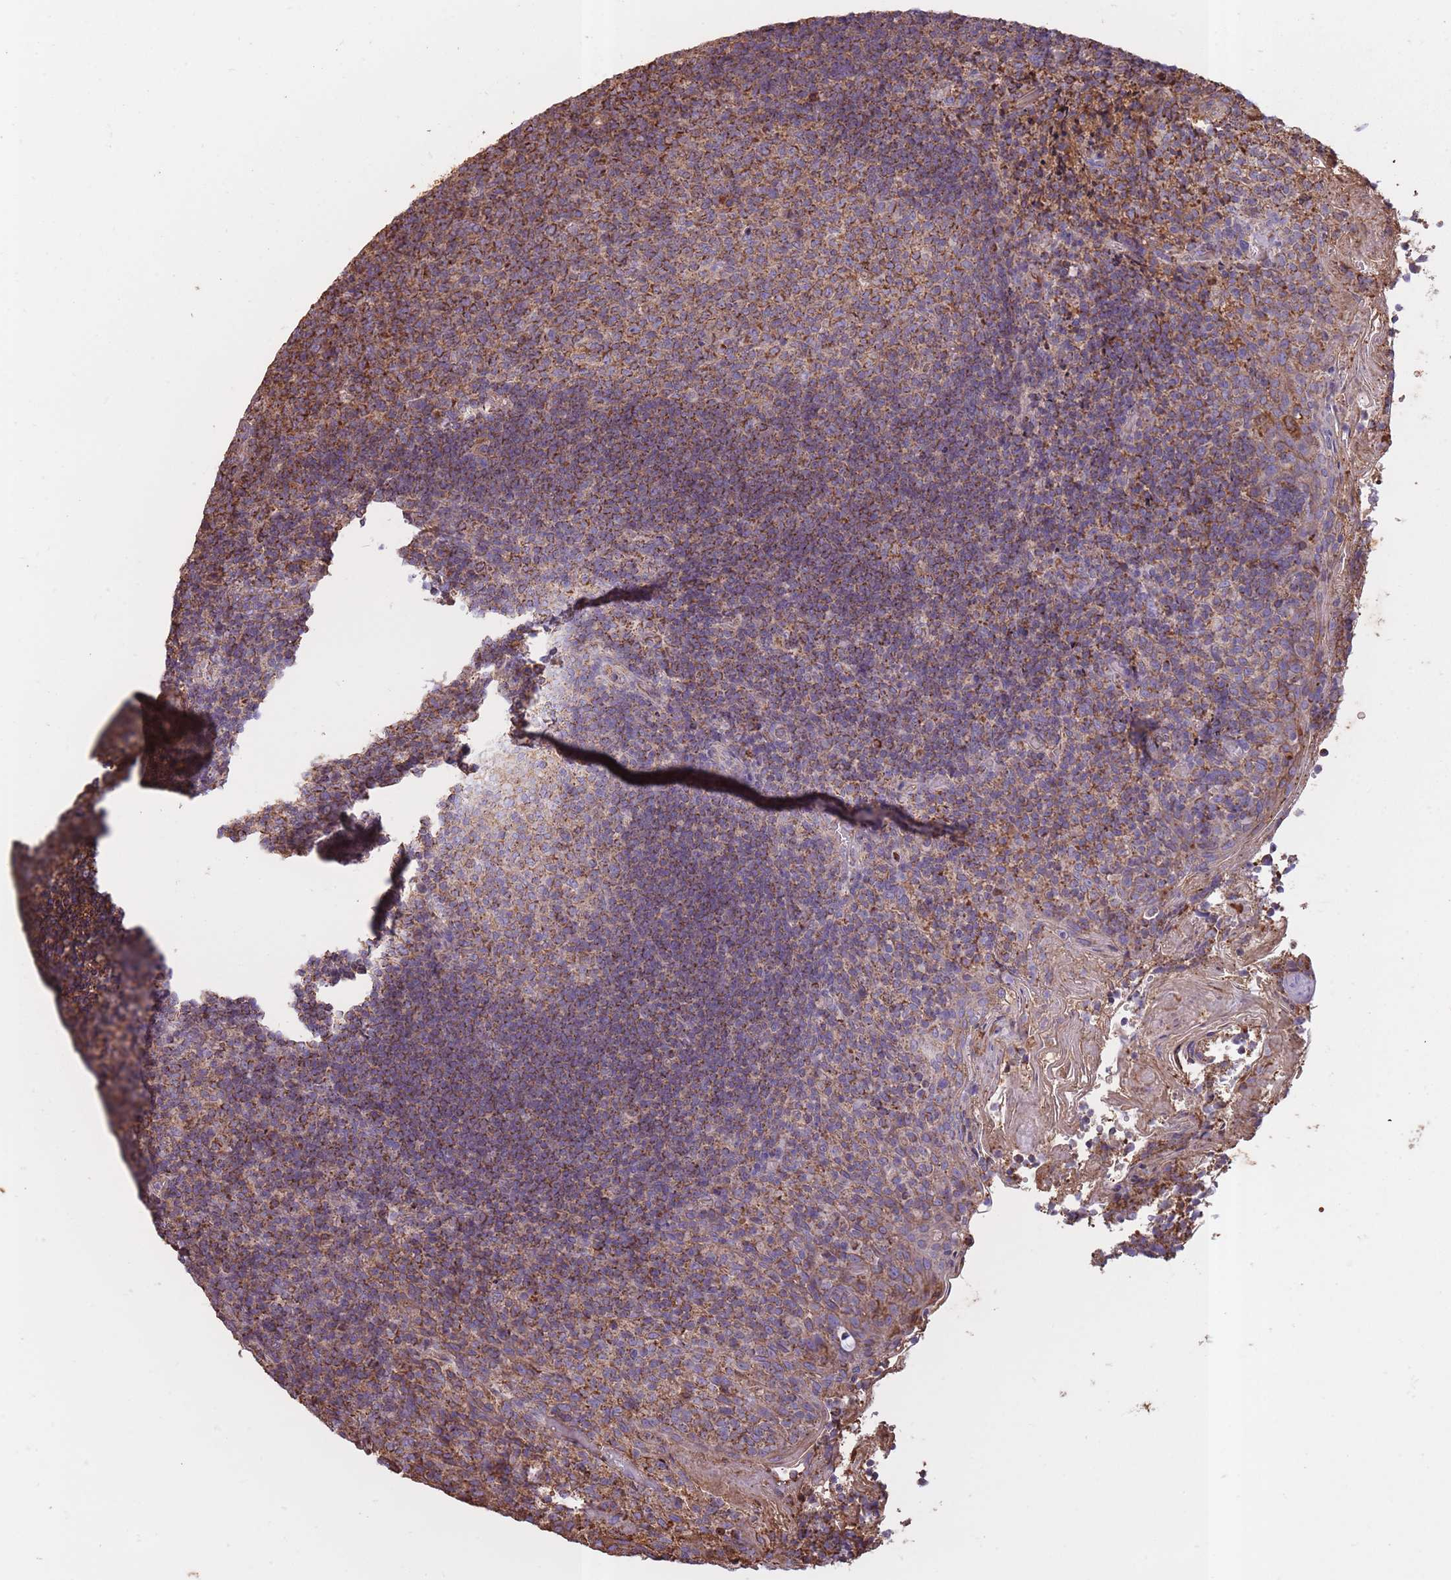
{"staining": {"intensity": "moderate", "quantity": "25%-75%", "location": "cytoplasmic/membranous"}, "tissue": "tonsil", "cell_type": "Germinal center cells", "image_type": "normal", "snomed": [{"axis": "morphology", "description": "Normal tissue, NOS"}, {"axis": "topography", "description": "Tonsil"}], "caption": "Protein expression by IHC shows moderate cytoplasmic/membranous positivity in about 25%-75% of germinal center cells in benign tonsil.", "gene": "KAT2A", "patient": {"sex": "female", "age": 10}}